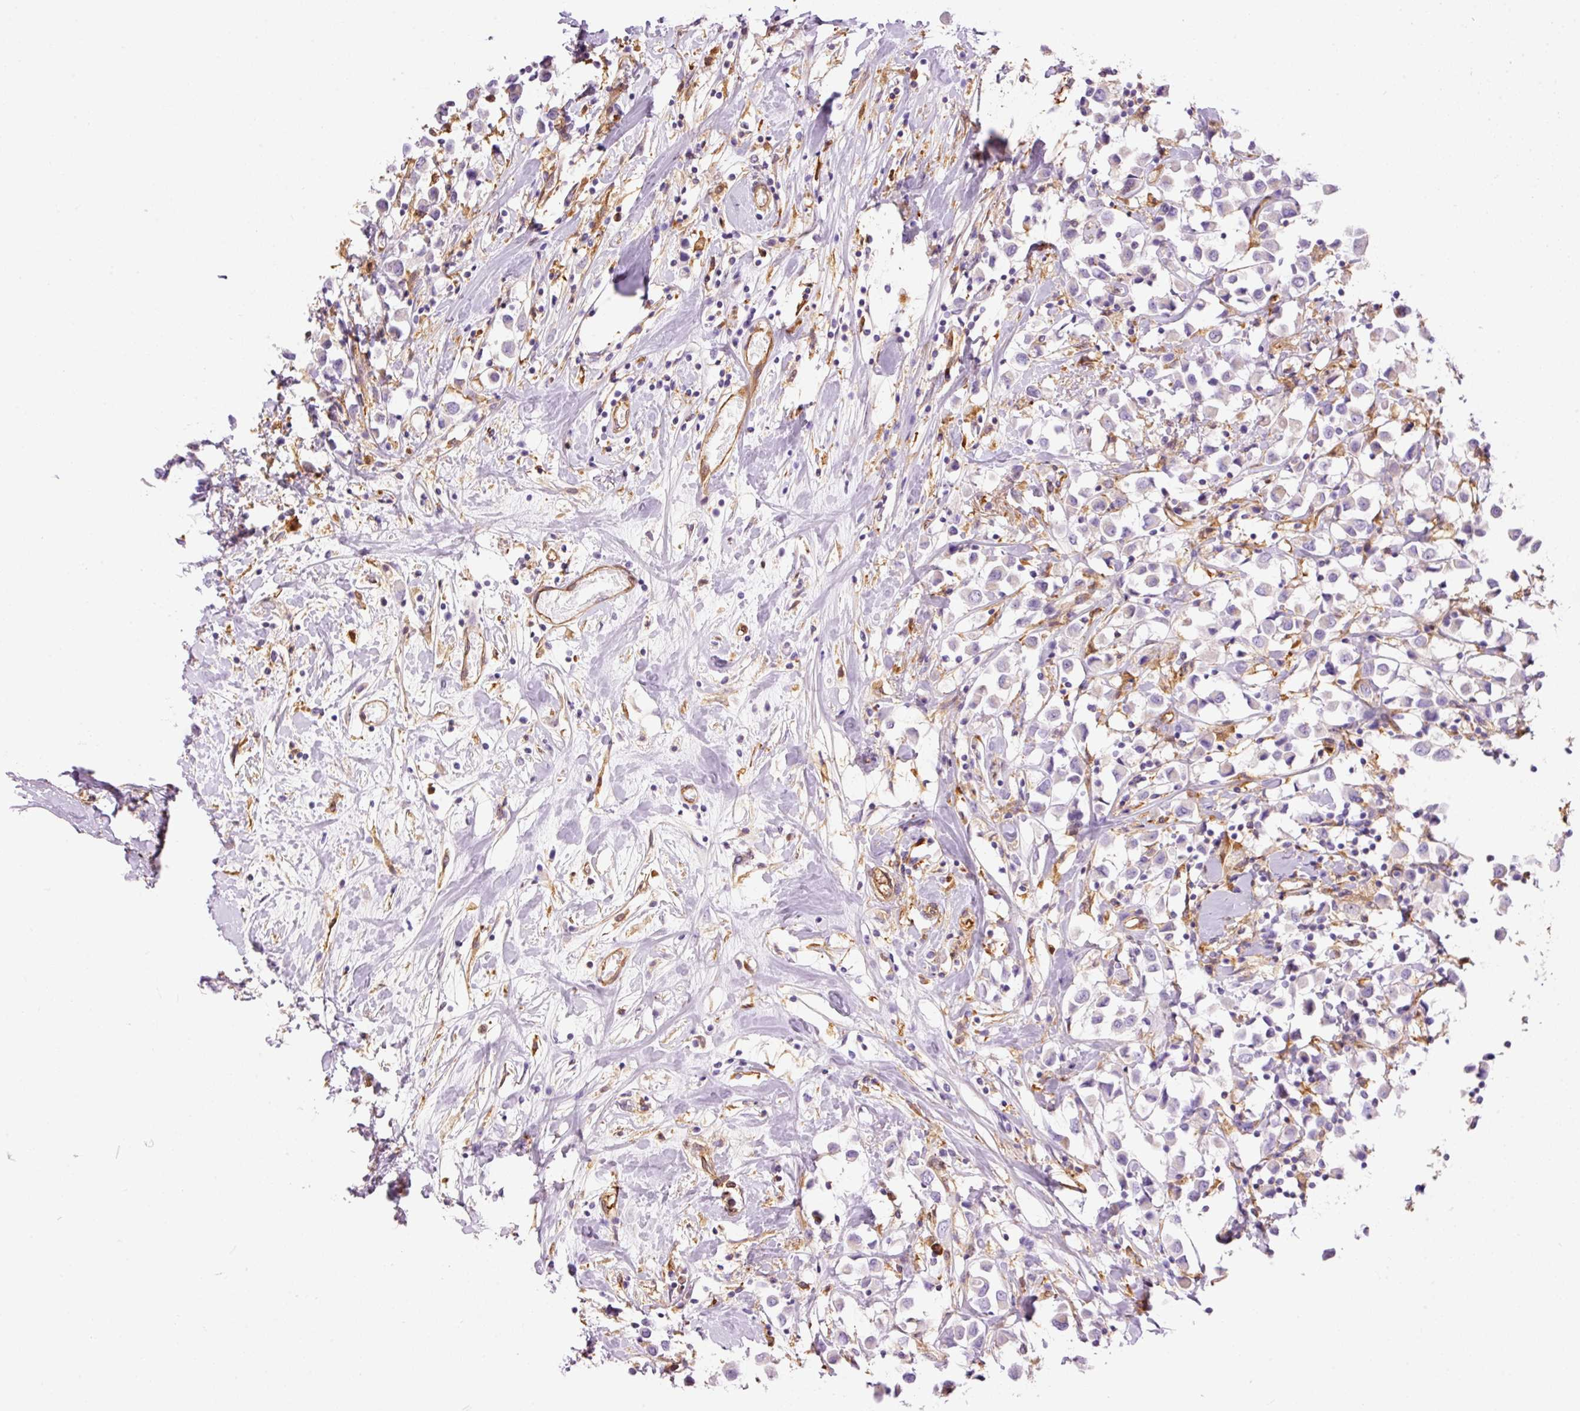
{"staining": {"intensity": "negative", "quantity": "none", "location": "none"}, "tissue": "breast cancer", "cell_type": "Tumor cells", "image_type": "cancer", "snomed": [{"axis": "morphology", "description": "Duct carcinoma"}, {"axis": "topography", "description": "Breast"}], "caption": "Human infiltrating ductal carcinoma (breast) stained for a protein using immunohistochemistry demonstrates no positivity in tumor cells.", "gene": "IL10RB", "patient": {"sex": "female", "age": 61}}